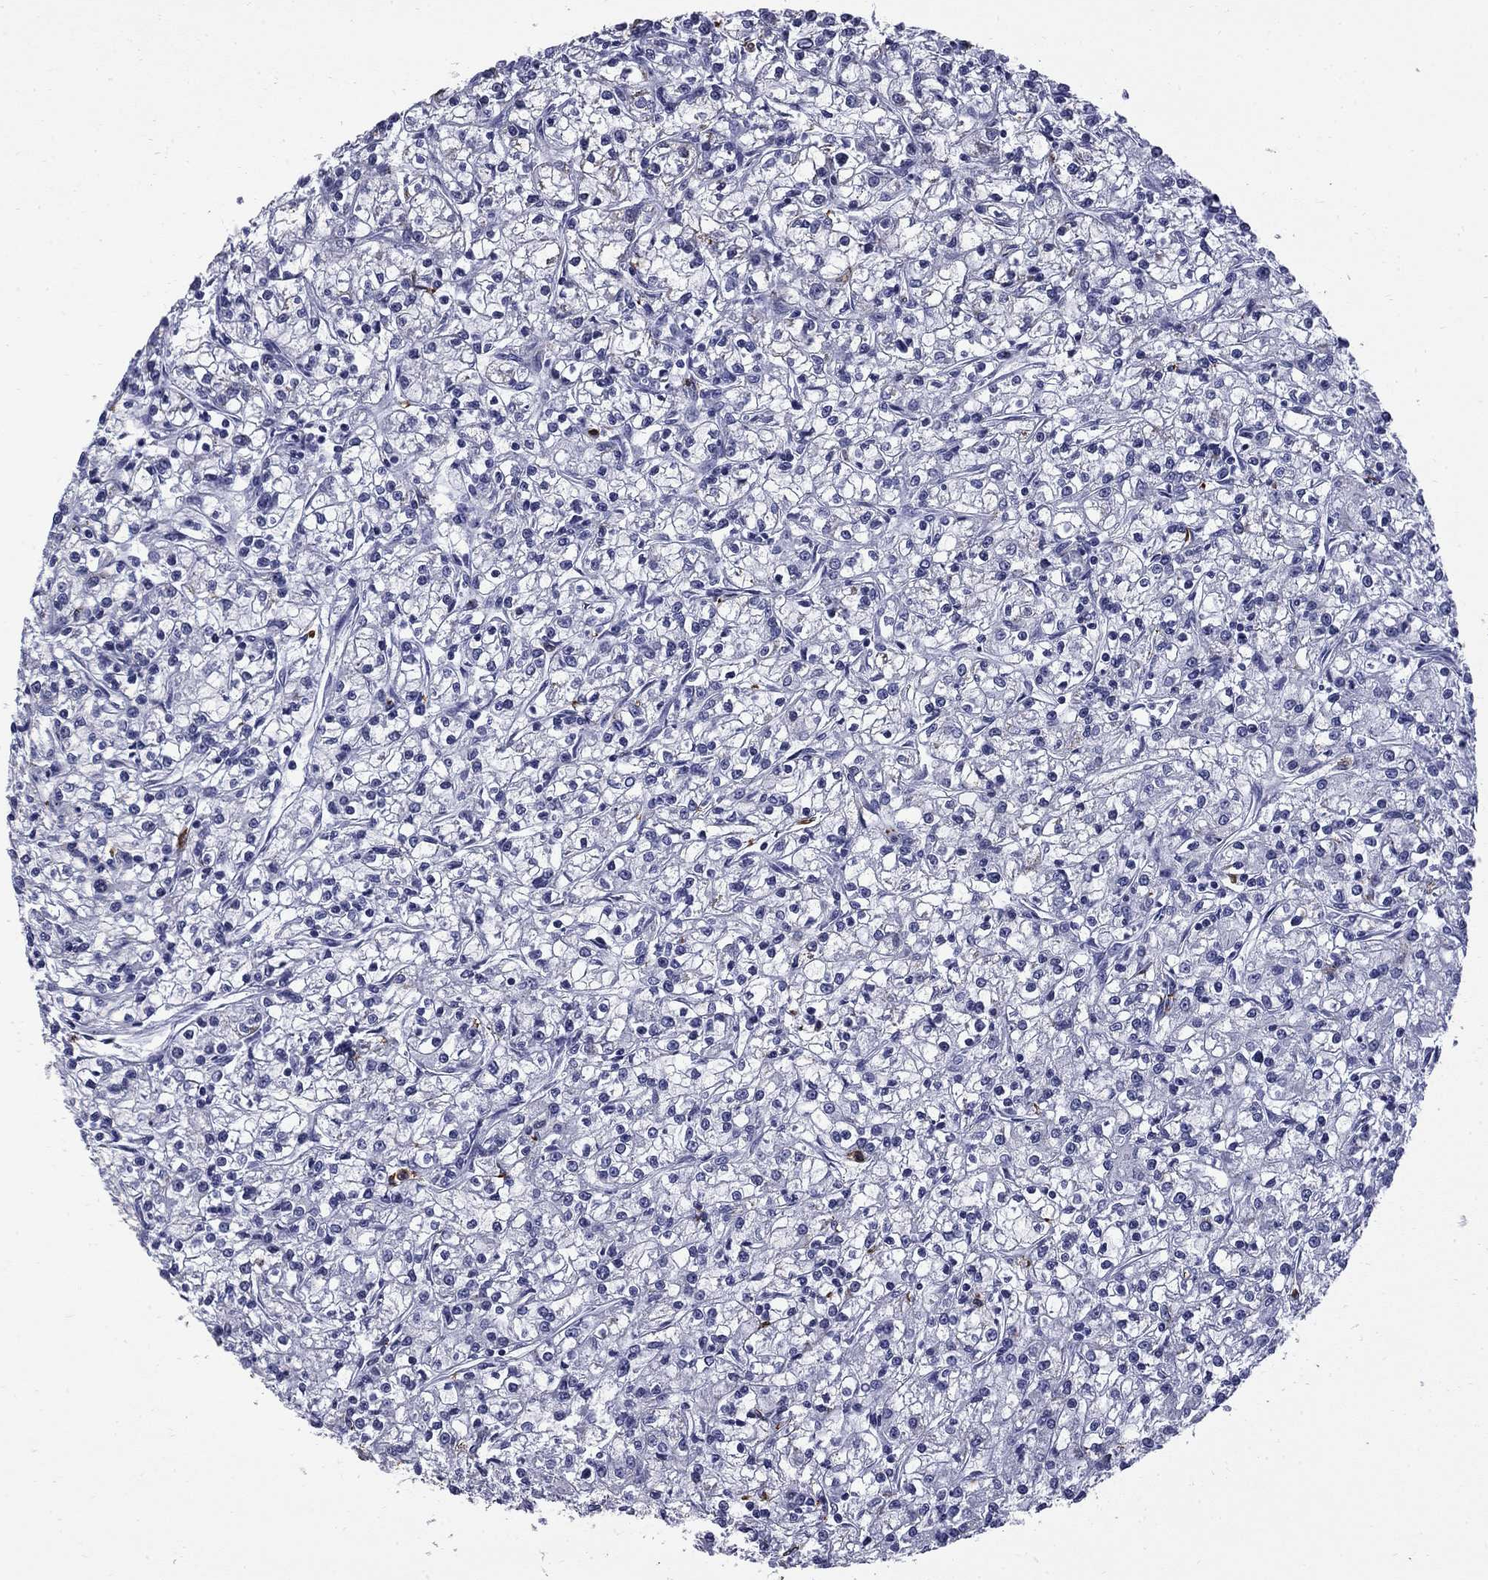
{"staining": {"intensity": "negative", "quantity": "none", "location": "none"}, "tissue": "renal cancer", "cell_type": "Tumor cells", "image_type": "cancer", "snomed": [{"axis": "morphology", "description": "Adenocarcinoma, NOS"}, {"axis": "topography", "description": "Kidney"}], "caption": "This is an immunohistochemistry (IHC) histopathology image of human renal cancer. There is no staining in tumor cells.", "gene": "TRIM29", "patient": {"sex": "female", "age": 59}}